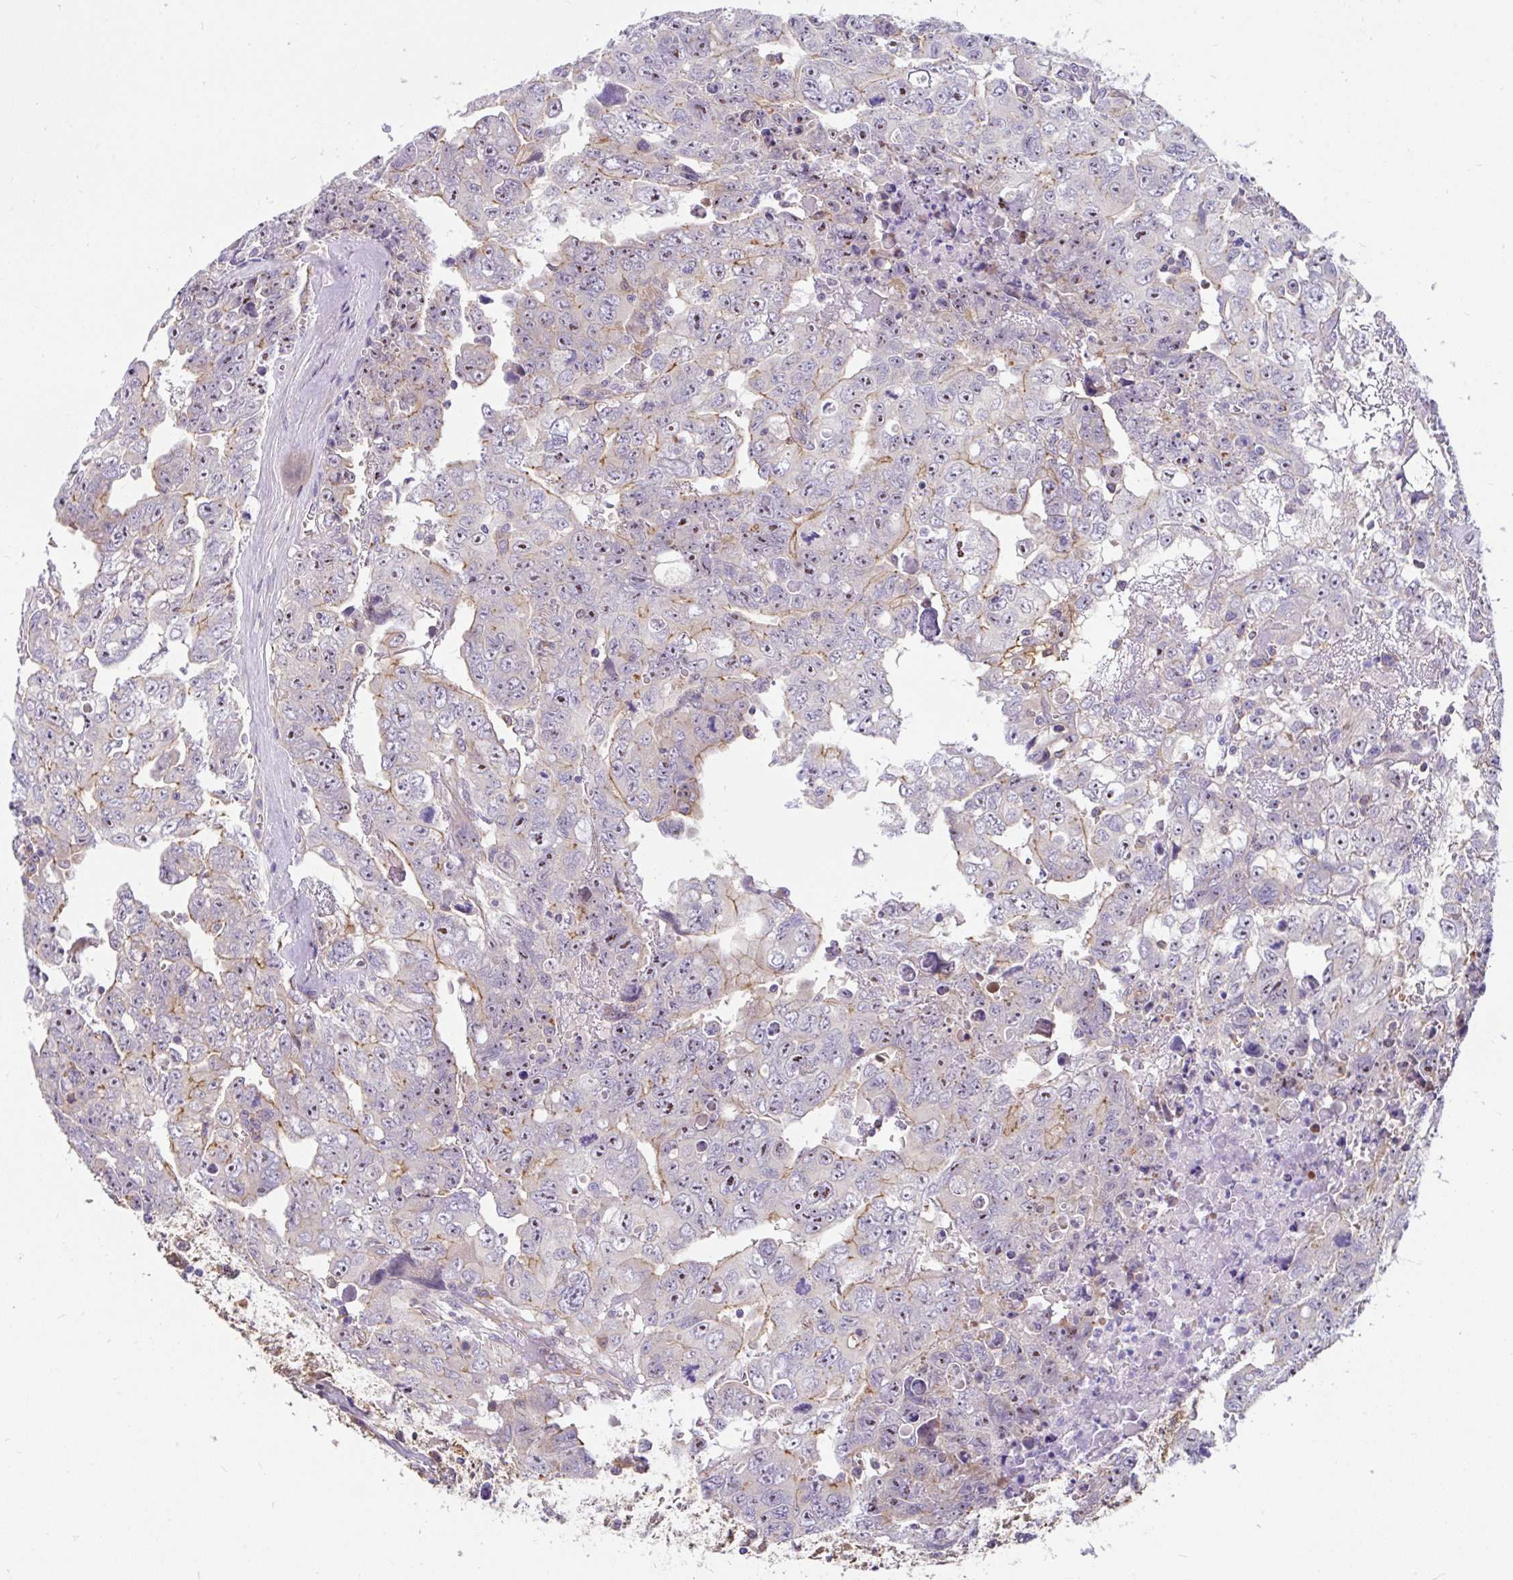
{"staining": {"intensity": "moderate", "quantity": "<25%", "location": "cytoplasmic/membranous"}, "tissue": "testis cancer", "cell_type": "Tumor cells", "image_type": "cancer", "snomed": [{"axis": "morphology", "description": "Carcinoma, Embryonal, NOS"}, {"axis": "topography", "description": "Testis"}], "caption": "An IHC image of tumor tissue is shown. Protein staining in brown shows moderate cytoplasmic/membranous positivity in testis embryonal carcinoma within tumor cells.", "gene": "LRRC26", "patient": {"sex": "male", "age": 24}}